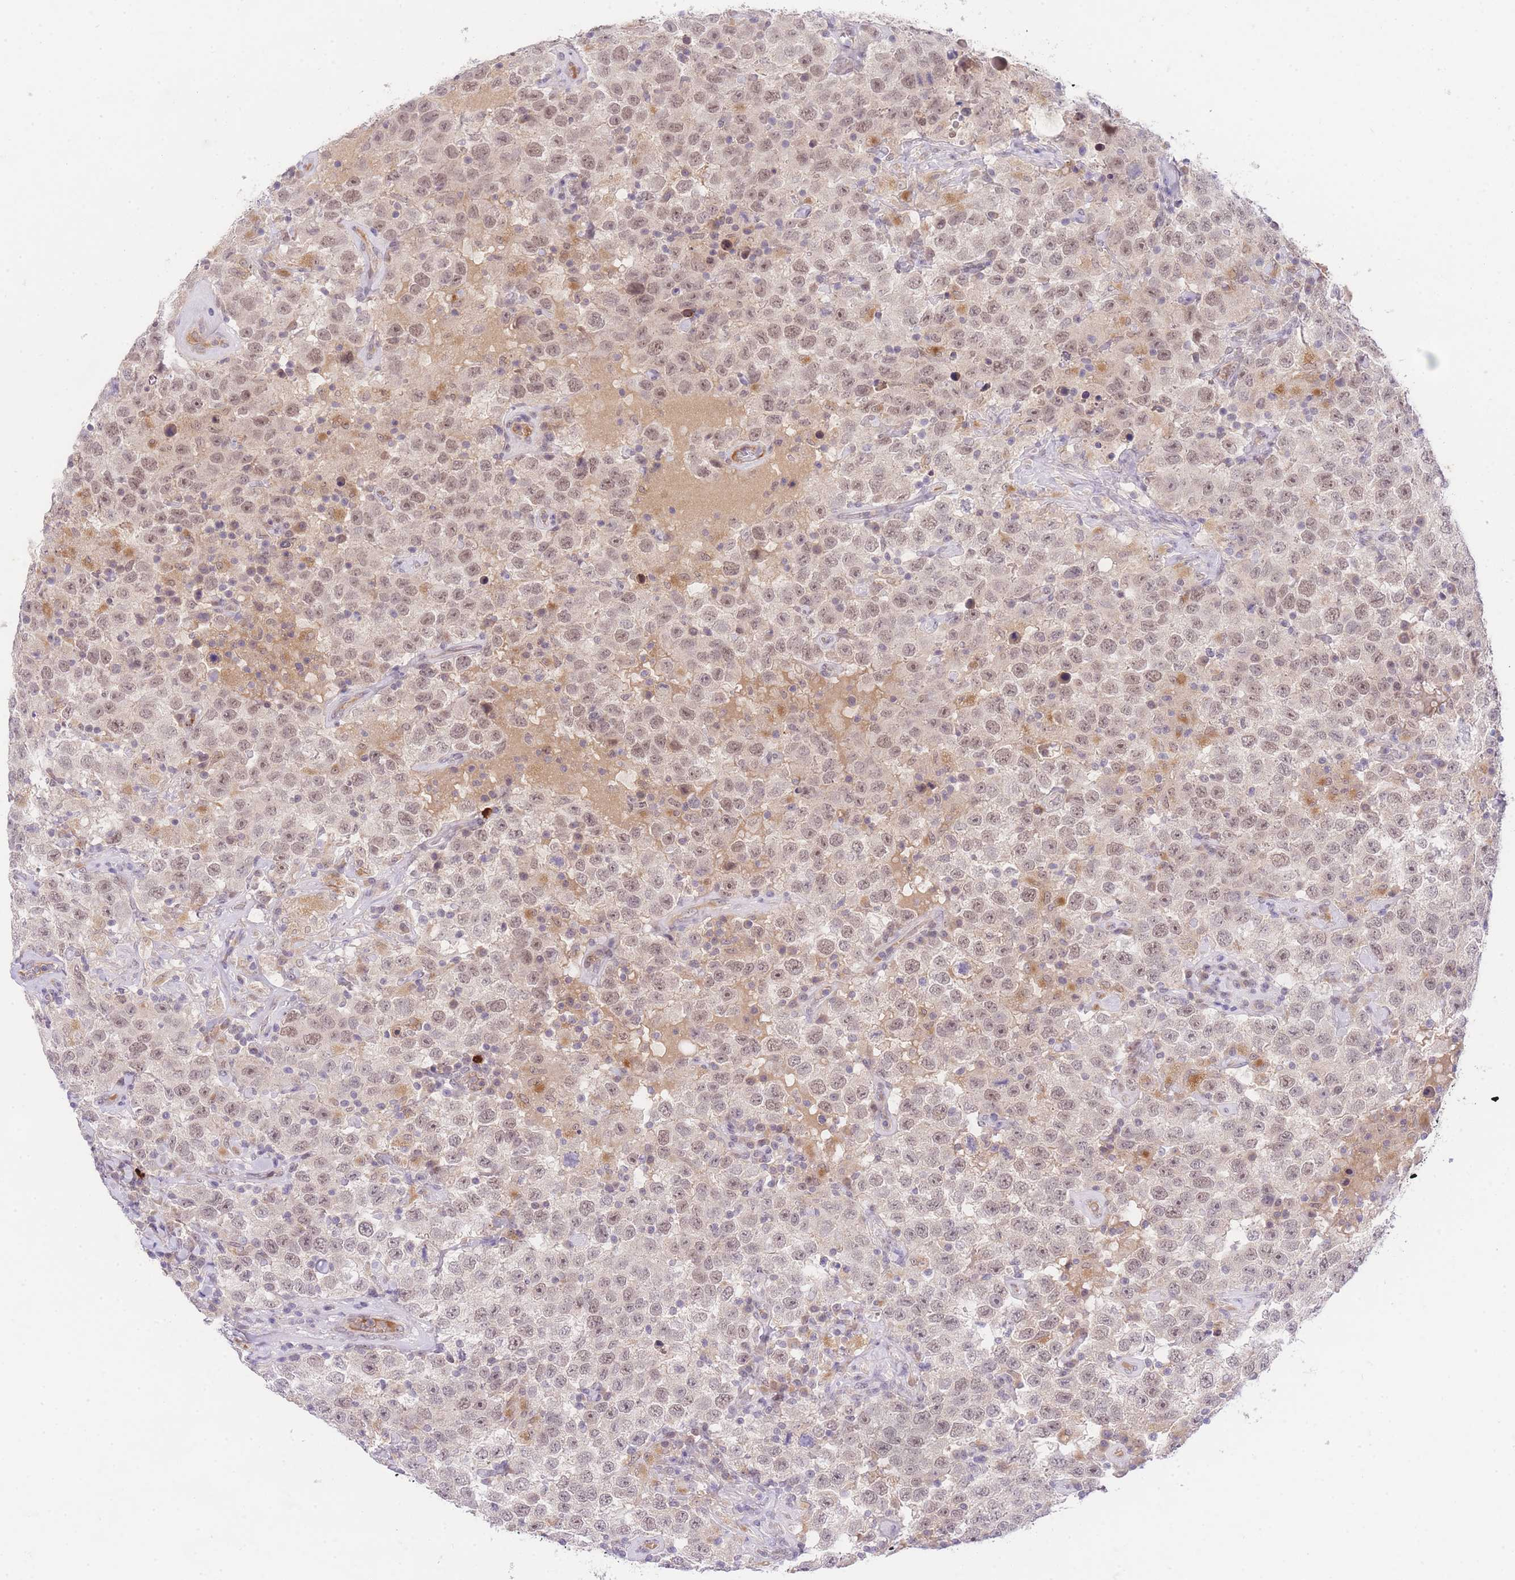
{"staining": {"intensity": "moderate", "quantity": ">75%", "location": "nuclear"}, "tissue": "testis cancer", "cell_type": "Tumor cells", "image_type": "cancer", "snomed": [{"axis": "morphology", "description": "Seminoma, NOS"}, {"axis": "topography", "description": "Testis"}], "caption": "Protein expression analysis of seminoma (testis) displays moderate nuclear positivity in about >75% of tumor cells.", "gene": "SLC25A33", "patient": {"sex": "male", "age": 41}}